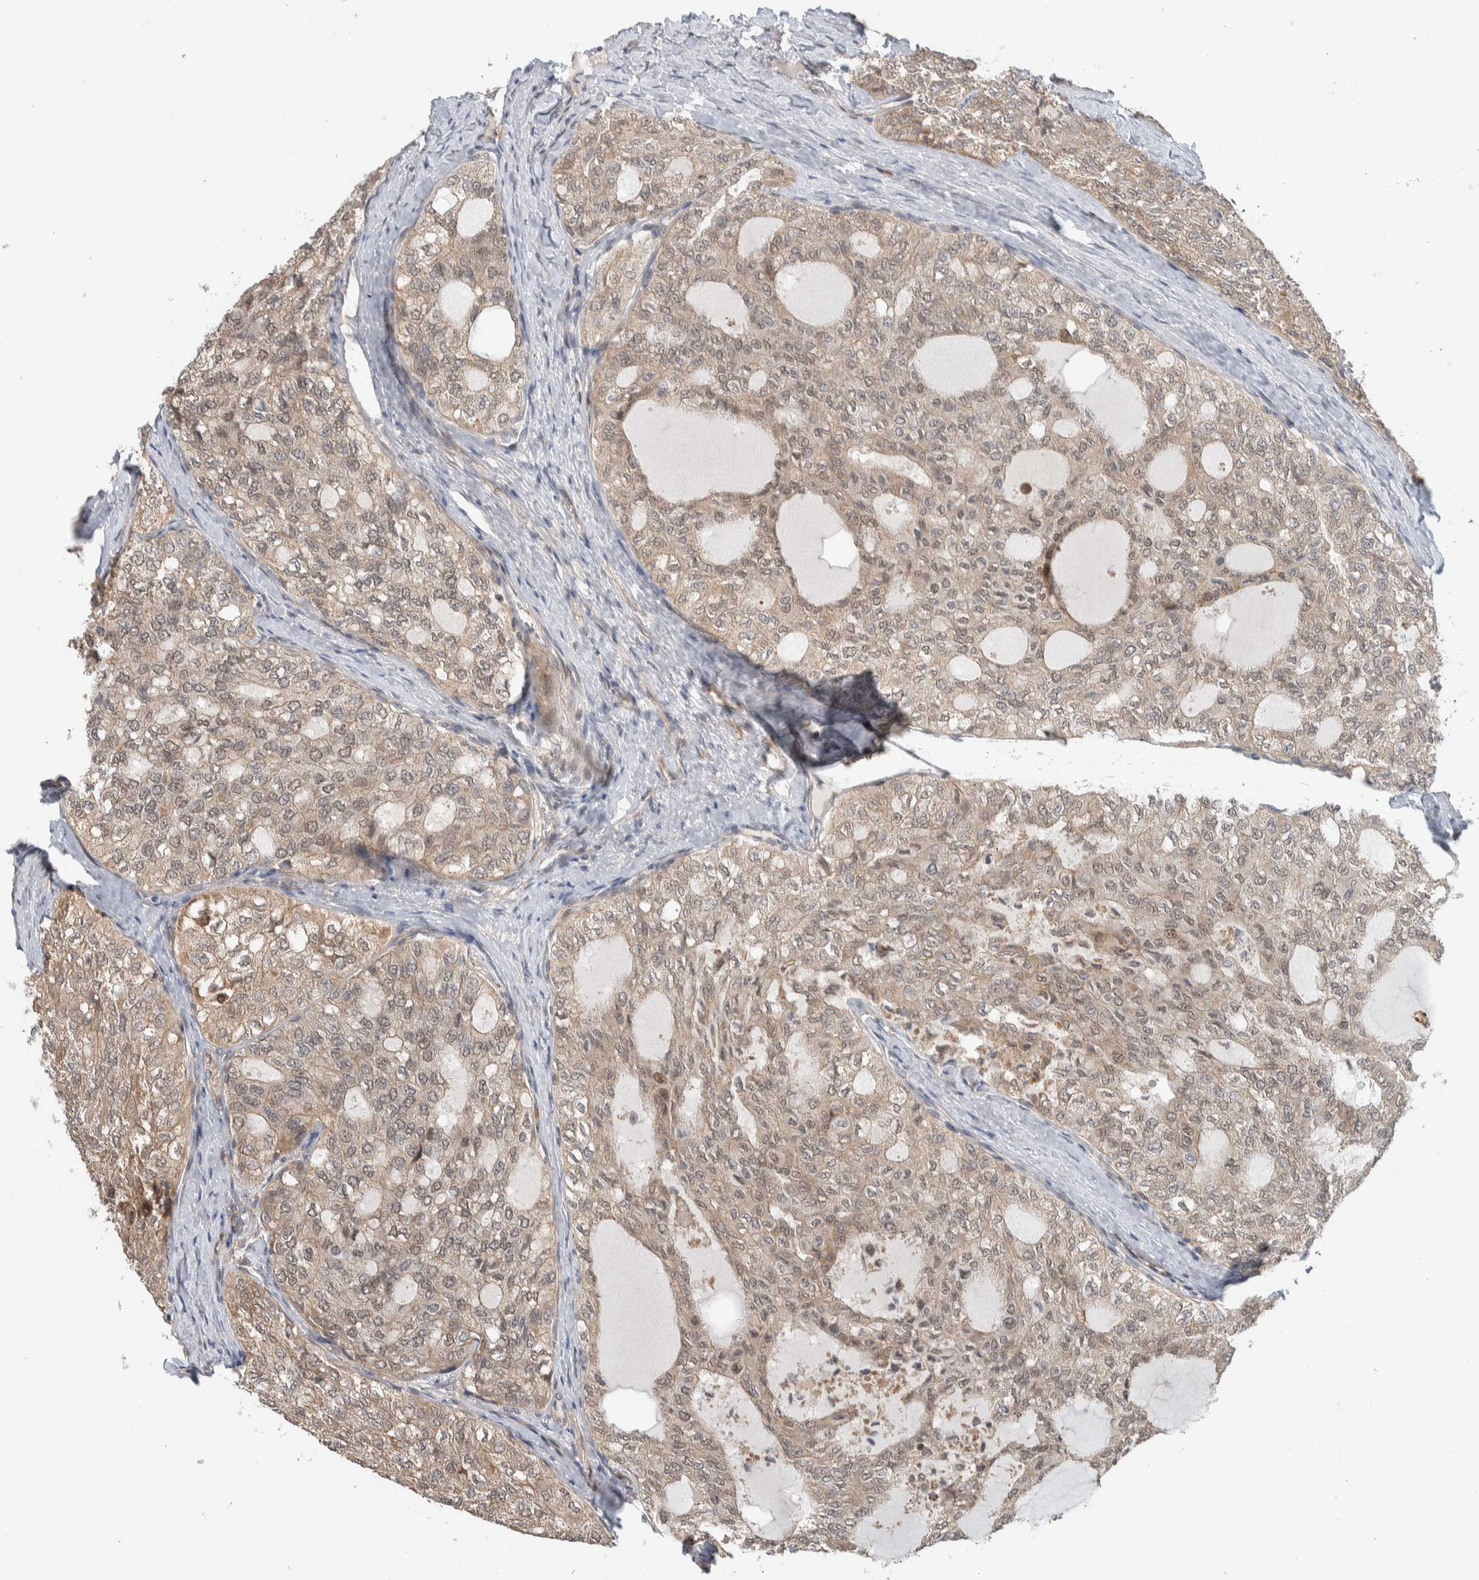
{"staining": {"intensity": "weak", "quantity": "25%-75%", "location": "cytoplasmic/membranous,nuclear"}, "tissue": "thyroid cancer", "cell_type": "Tumor cells", "image_type": "cancer", "snomed": [{"axis": "morphology", "description": "Follicular adenoma carcinoma, NOS"}, {"axis": "topography", "description": "Thyroid gland"}], "caption": "IHC (DAB) staining of thyroid cancer (follicular adenoma carcinoma) reveals weak cytoplasmic/membranous and nuclear protein staining in approximately 25%-75% of tumor cells. Using DAB (3,3'-diaminobenzidine) (brown) and hematoxylin (blue) stains, captured at high magnification using brightfield microscopy.", "gene": "DEPTOR", "patient": {"sex": "male", "age": 75}}